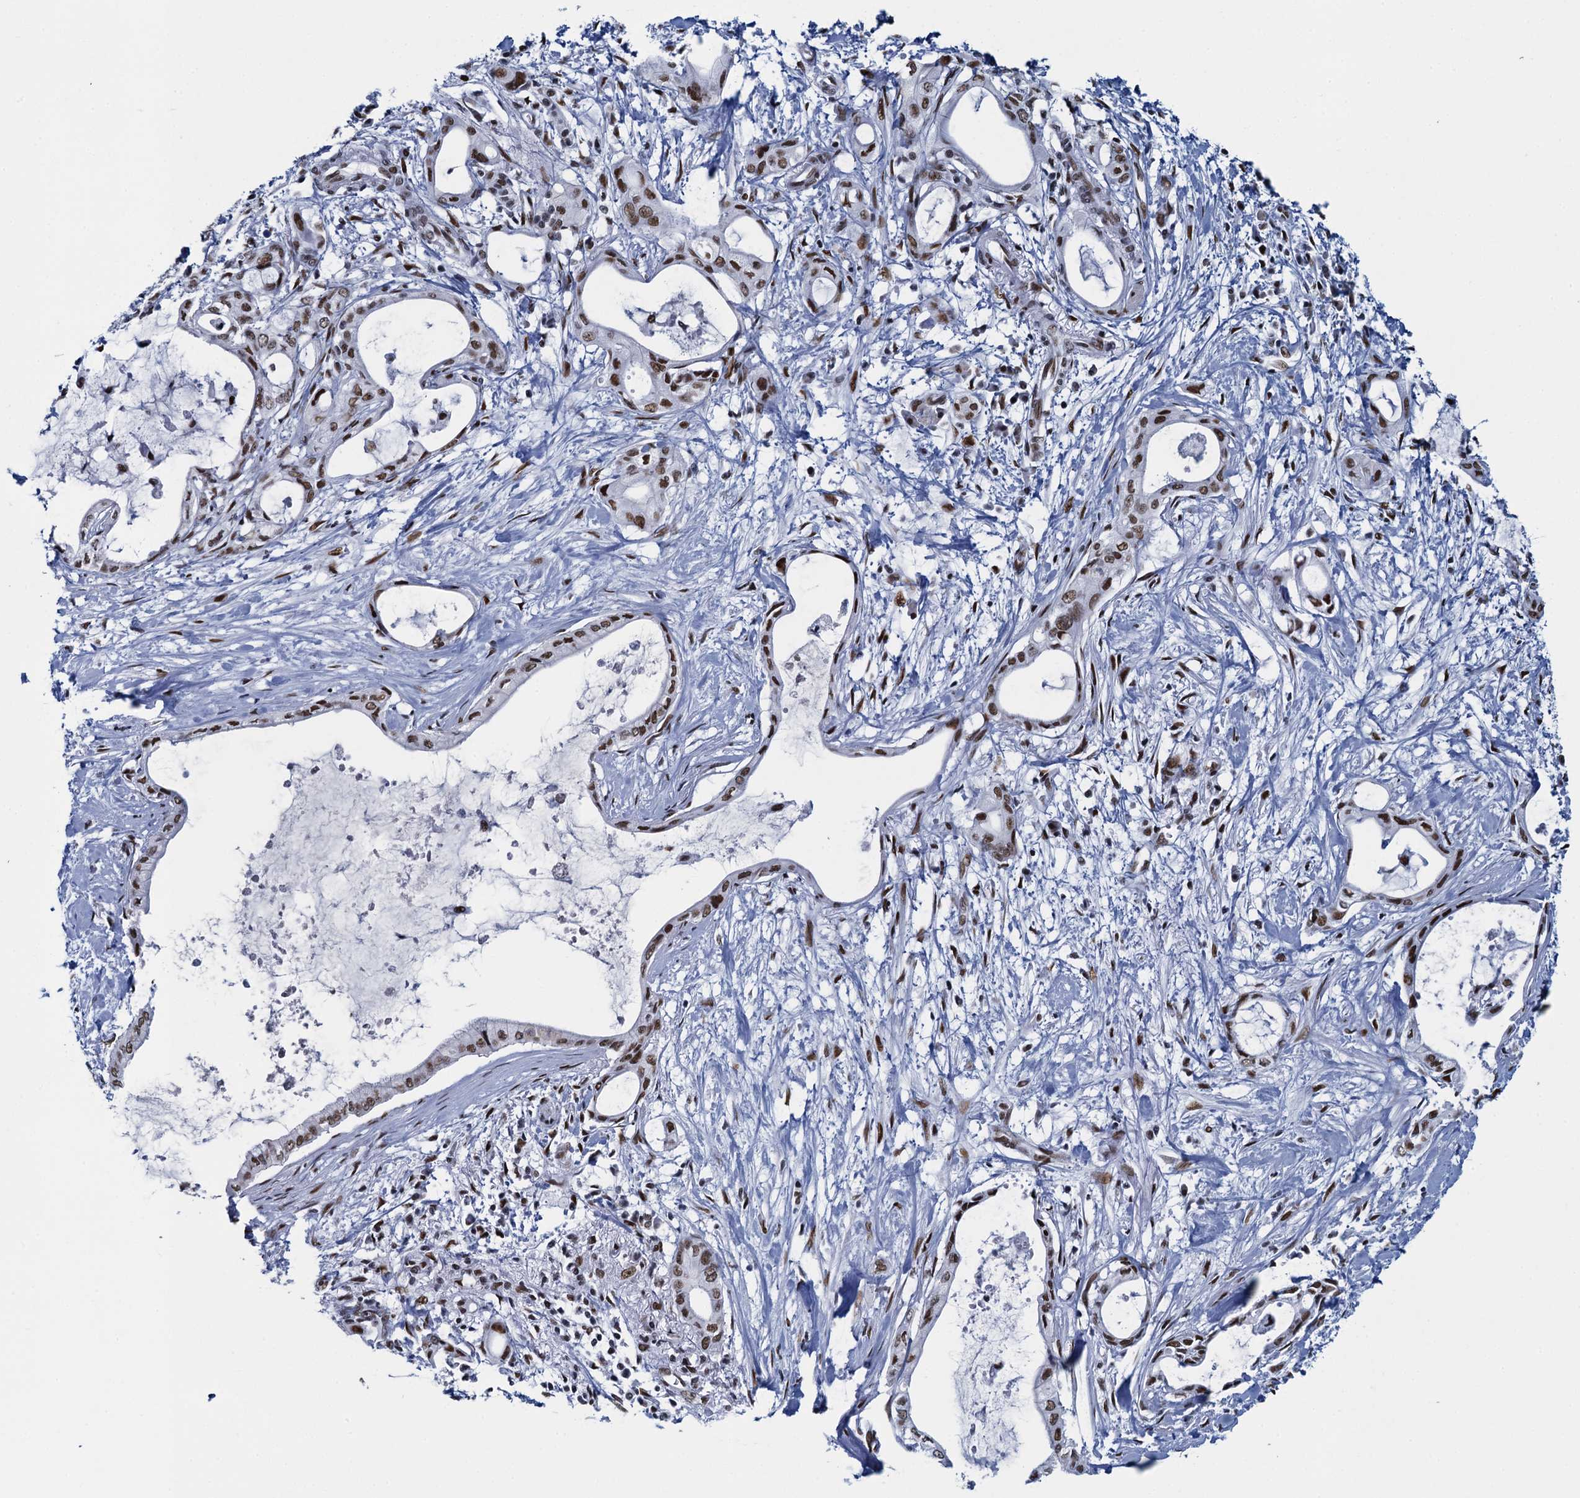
{"staining": {"intensity": "moderate", "quantity": ">75%", "location": "nuclear"}, "tissue": "pancreatic cancer", "cell_type": "Tumor cells", "image_type": "cancer", "snomed": [{"axis": "morphology", "description": "Adenocarcinoma, NOS"}, {"axis": "topography", "description": "Pancreas"}], "caption": "A medium amount of moderate nuclear staining is present in about >75% of tumor cells in adenocarcinoma (pancreatic) tissue.", "gene": "HNRNPUL2", "patient": {"sex": "male", "age": 72}}